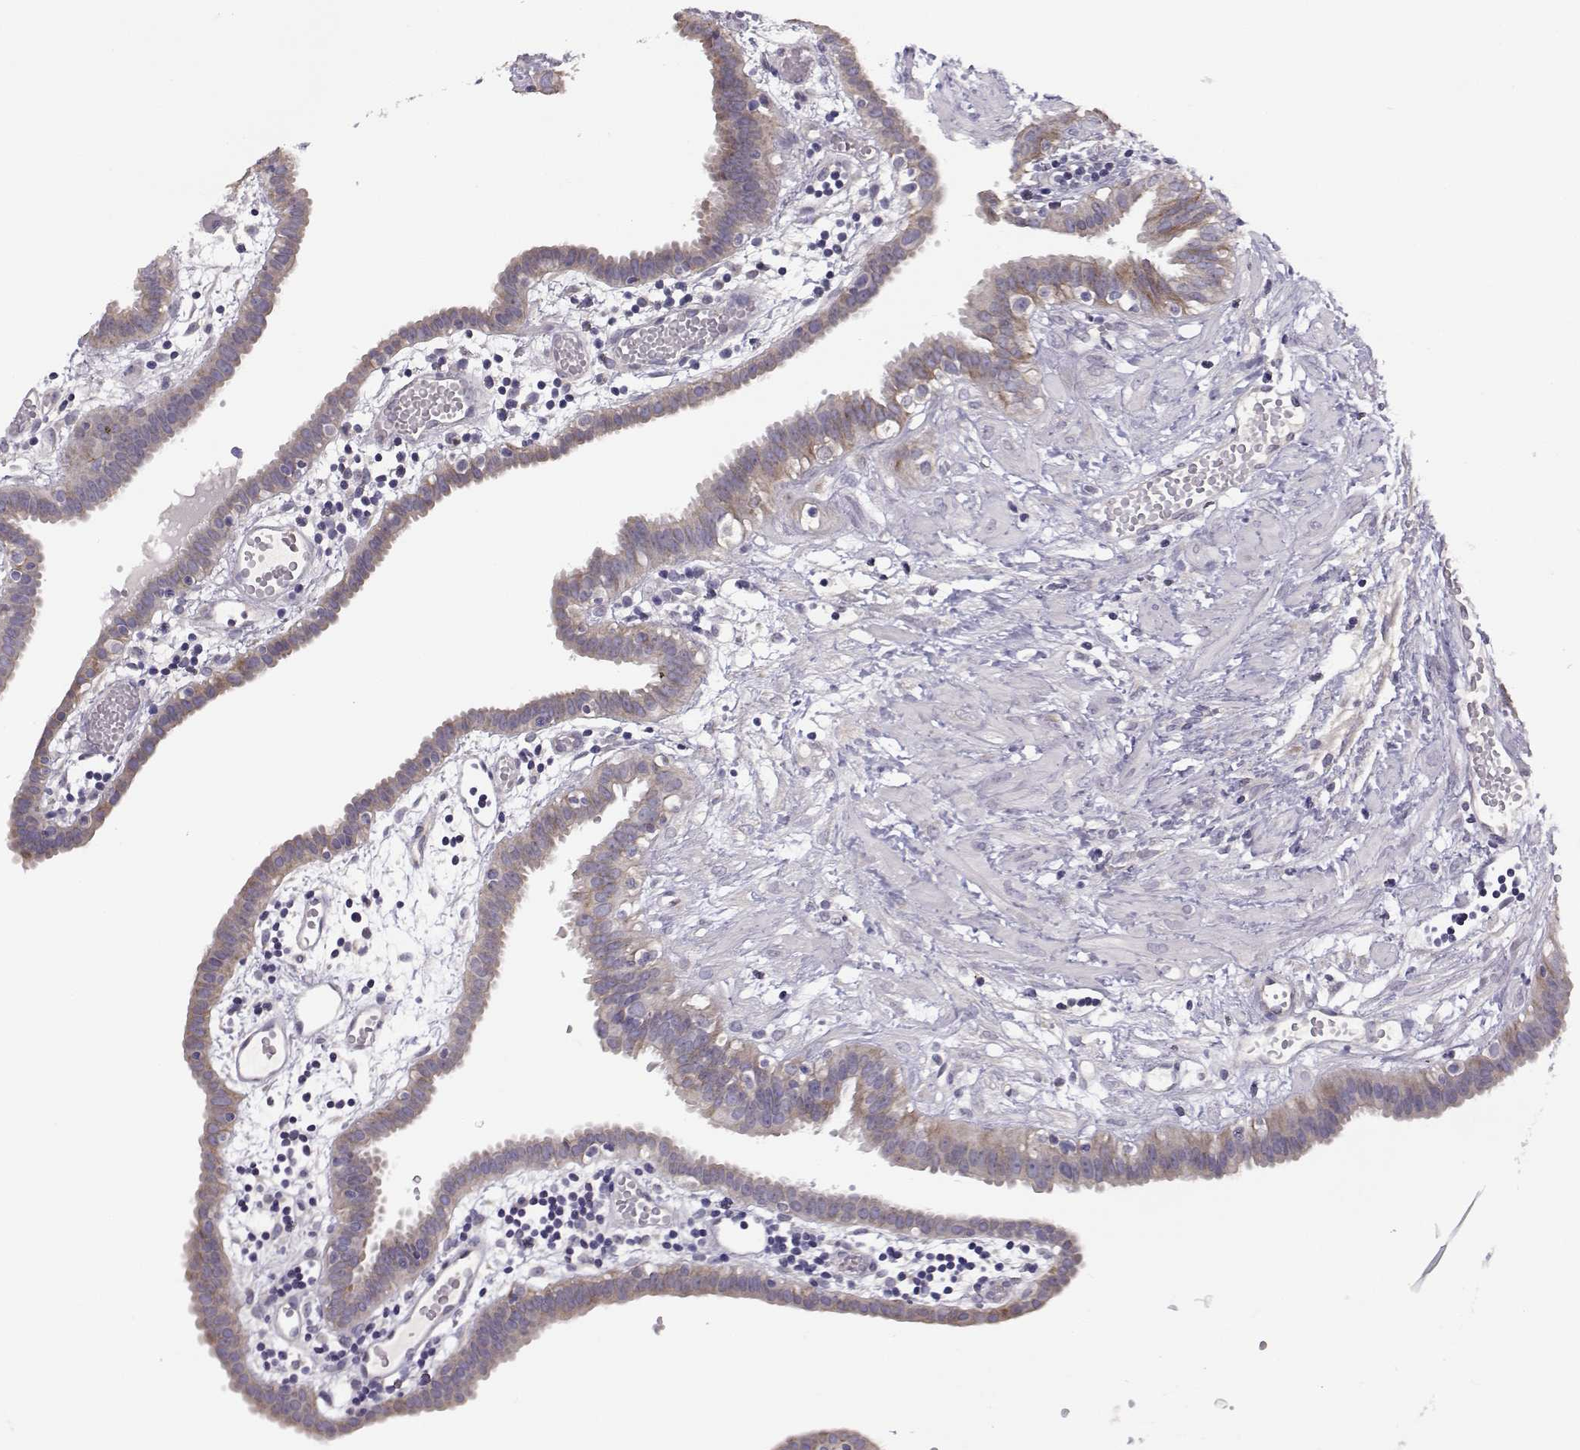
{"staining": {"intensity": "weak", "quantity": "<25%", "location": "cytoplasmic/membranous"}, "tissue": "fallopian tube", "cell_type": "Glandular cells", "image_type": "normal", "snomed": [{"axis": "morphology", "description": "Normal tissue, NOS"}, {"axis": "topography", "description": "Fallopian tube"}], "caption": "Image shows no protein staining in glandular cells of benign fallopian tube. (DAB (3,3'-diaminobenzidine) immunohistochemistry visualized using brightfield microscopy, high magnification).", "gene": "TMEM145", "patient": {"sex": "female", "age": 37}}